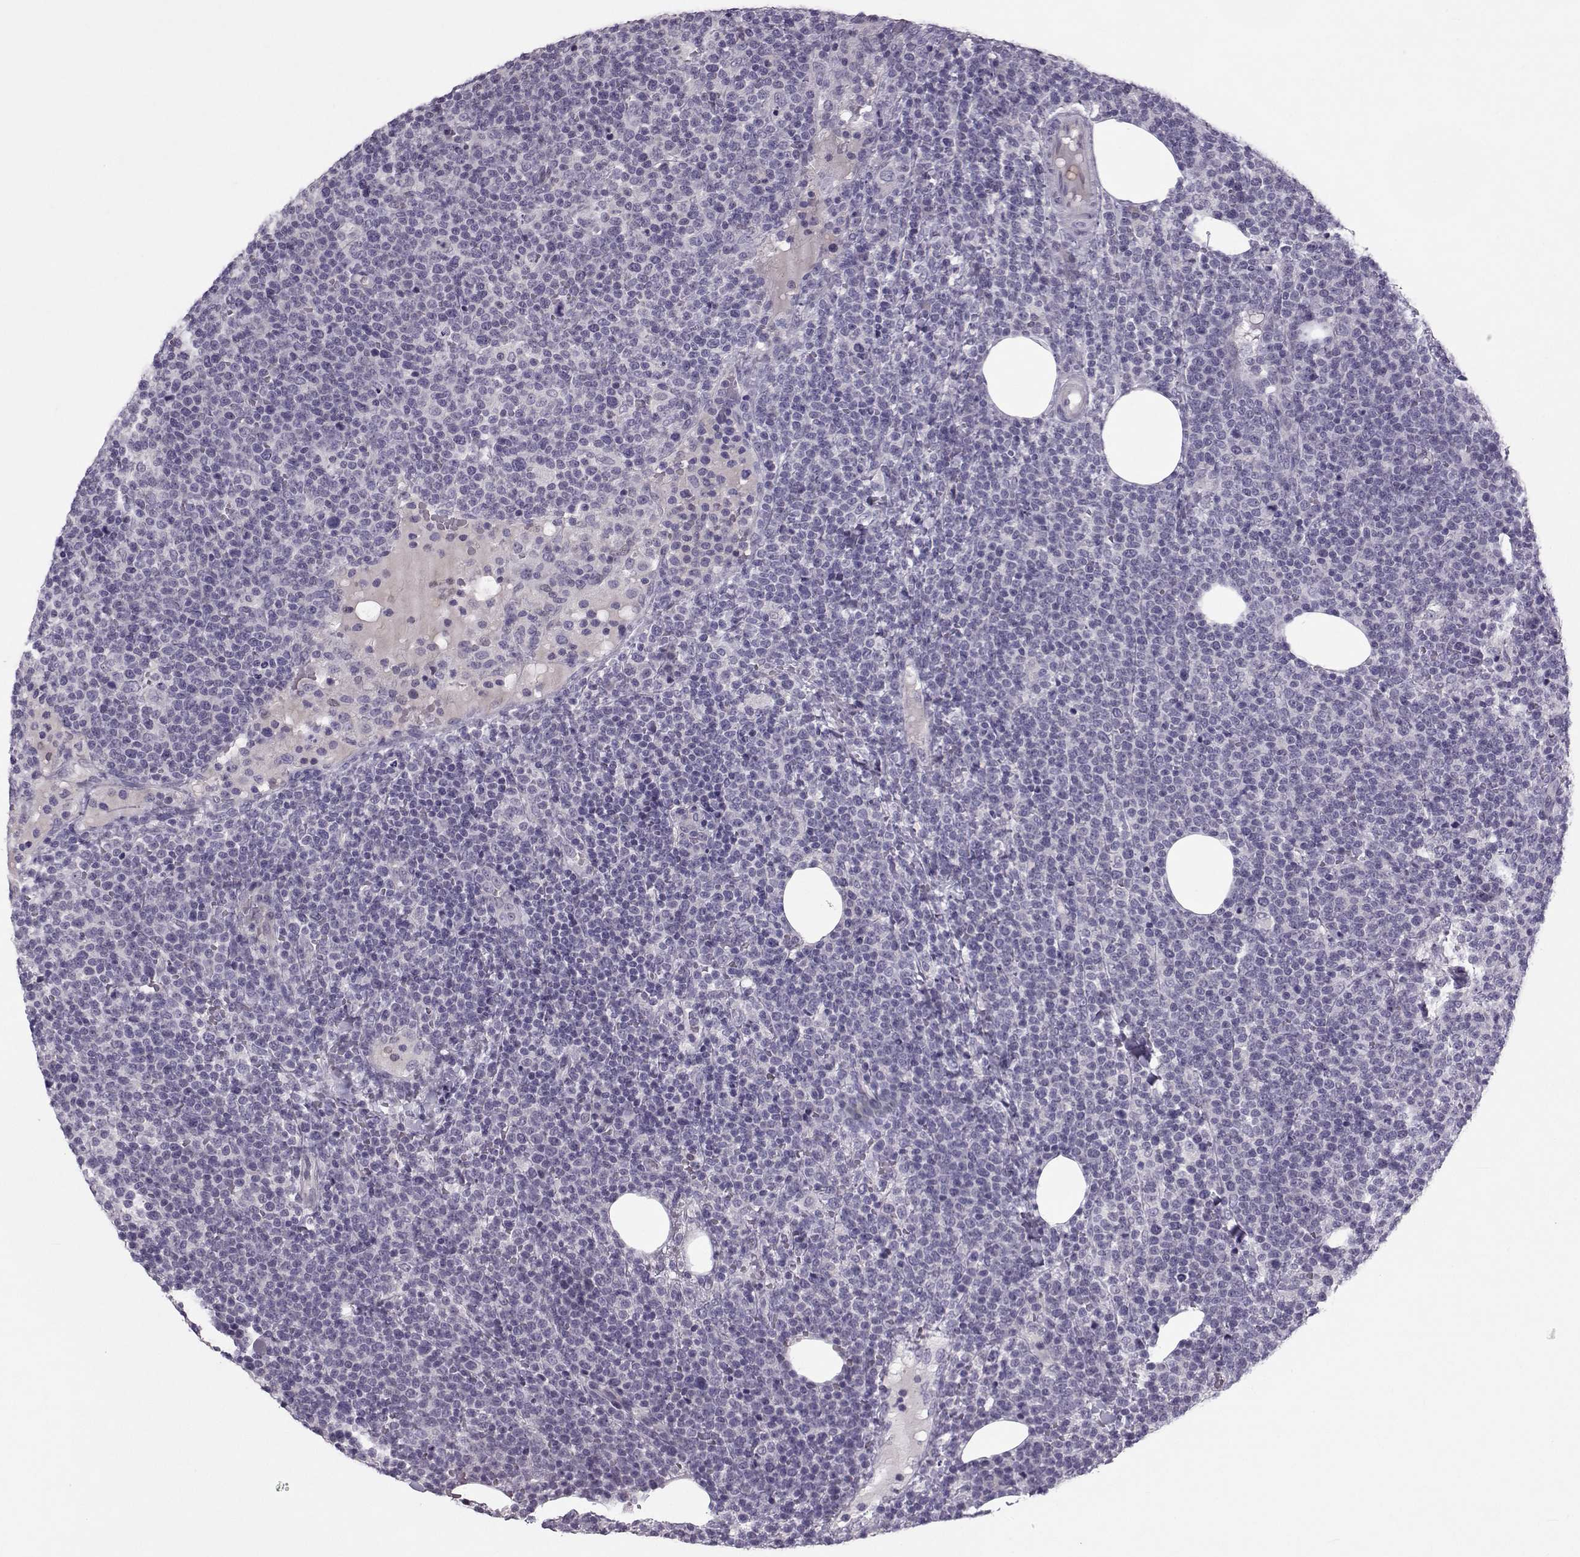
{"staining": {"intensity": "negative", "quantity": "none", "location": "none"}, "tissue": "lymphoma", "cell_type": "Tumor cells", "image_type": "cancer", "snomed": [{"axis": "morphology", "description": "Malignant lymphoma, non-Hodgkin's type, High grade"}, {"axis": "topography", "description": "Lymph node"}], "caption": "Tumor cells show no significant positivity in high-grade malignant lymphoma, non-Hodgkin's type.", "gene": "ASRGL1", "patient": {"sex": "male", "age": 61}}